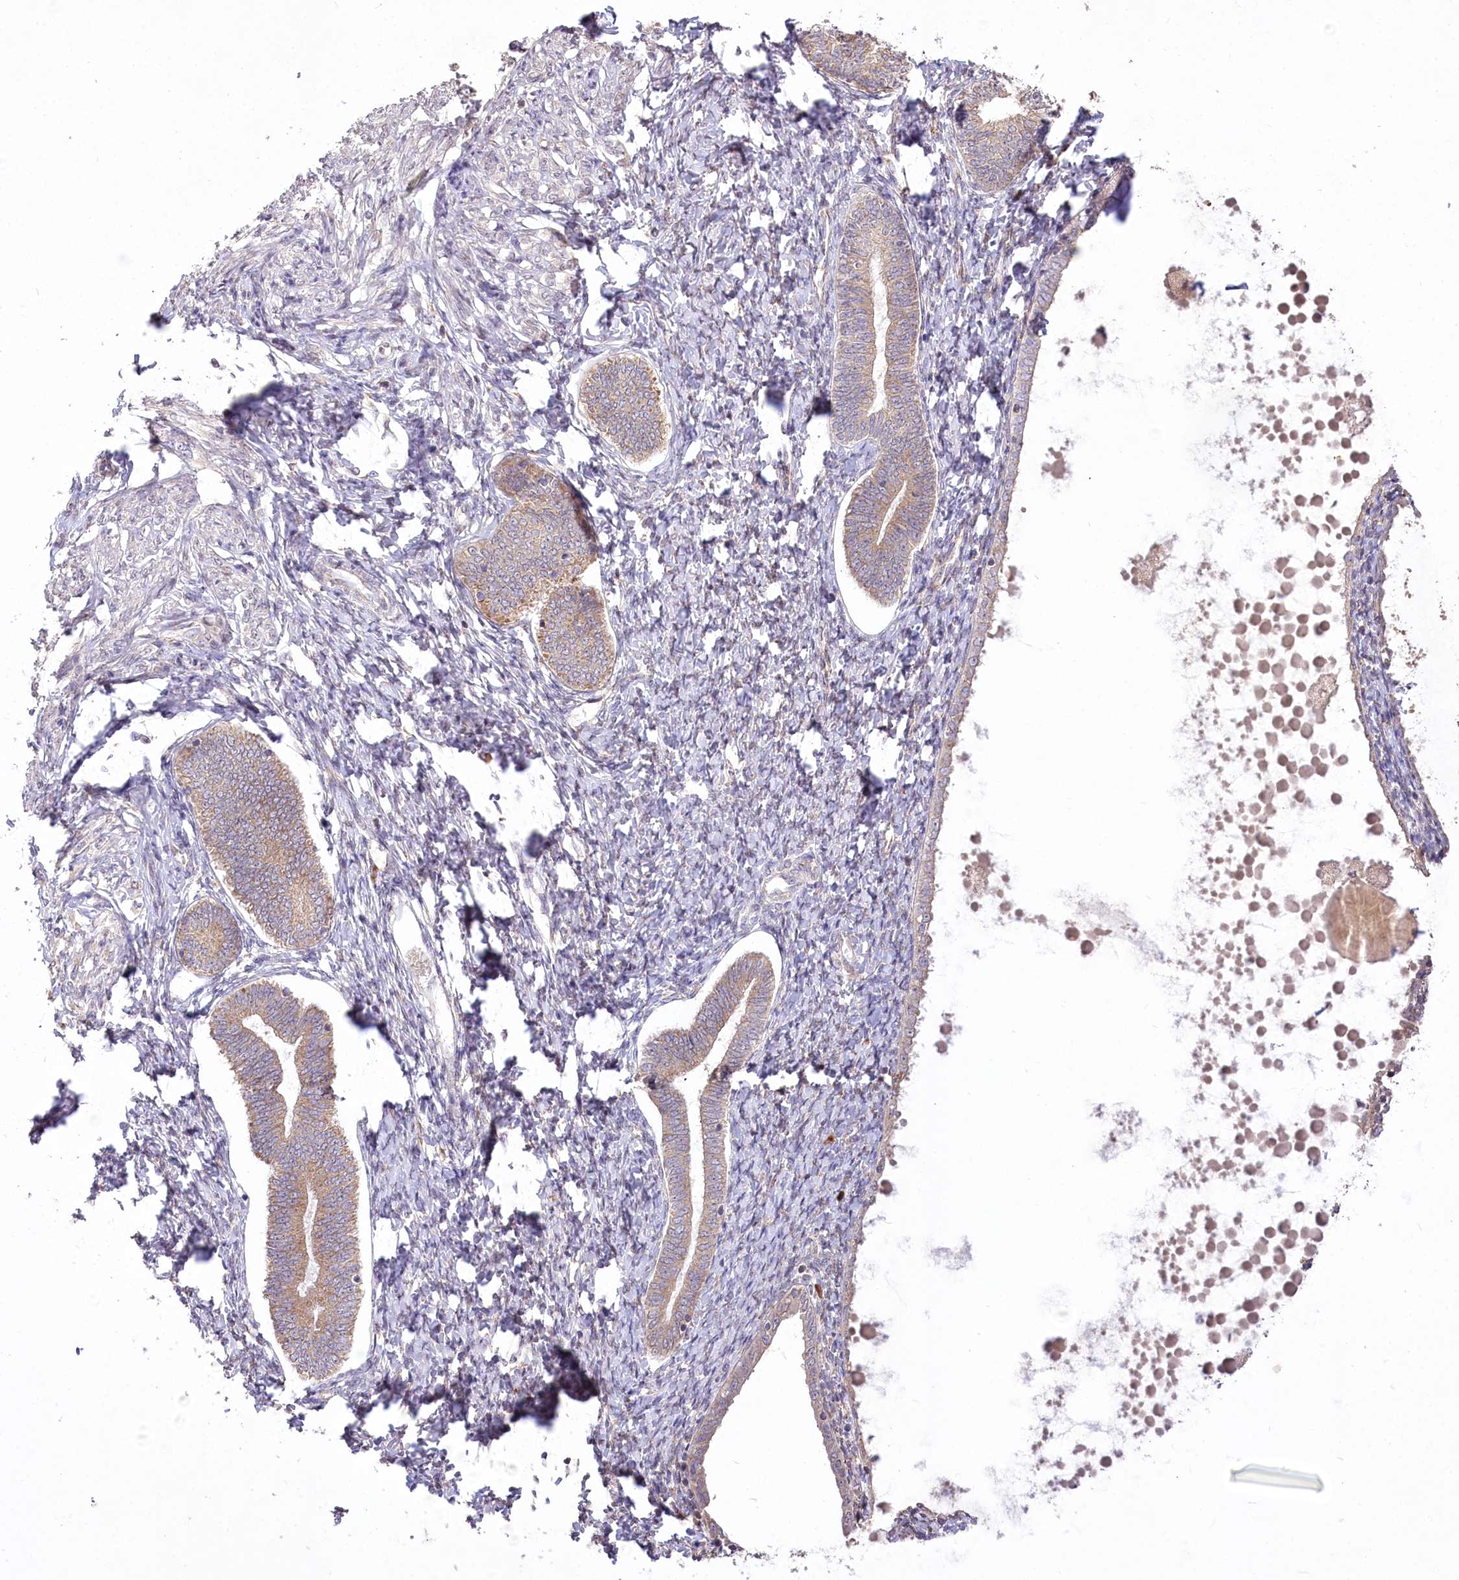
{"staining": {"intensity": "negative", "quantity": "none", "location": "none"}, "tissue": "endometrium", "cell_type": "Cells in endometrial stroma", "image_type": "normal", "snomed": [{"axis": "morphology", "description": "Normal tissue, NOS"}, {"axis": "topography", "description": "Endometrium"}], "caption": "Endometrium stained for a protein using immunohistochemistry reveals no expression cells in endometrial stroma.", "gene": "STT3B", "patient": {"sex": "female", "age": 72}}